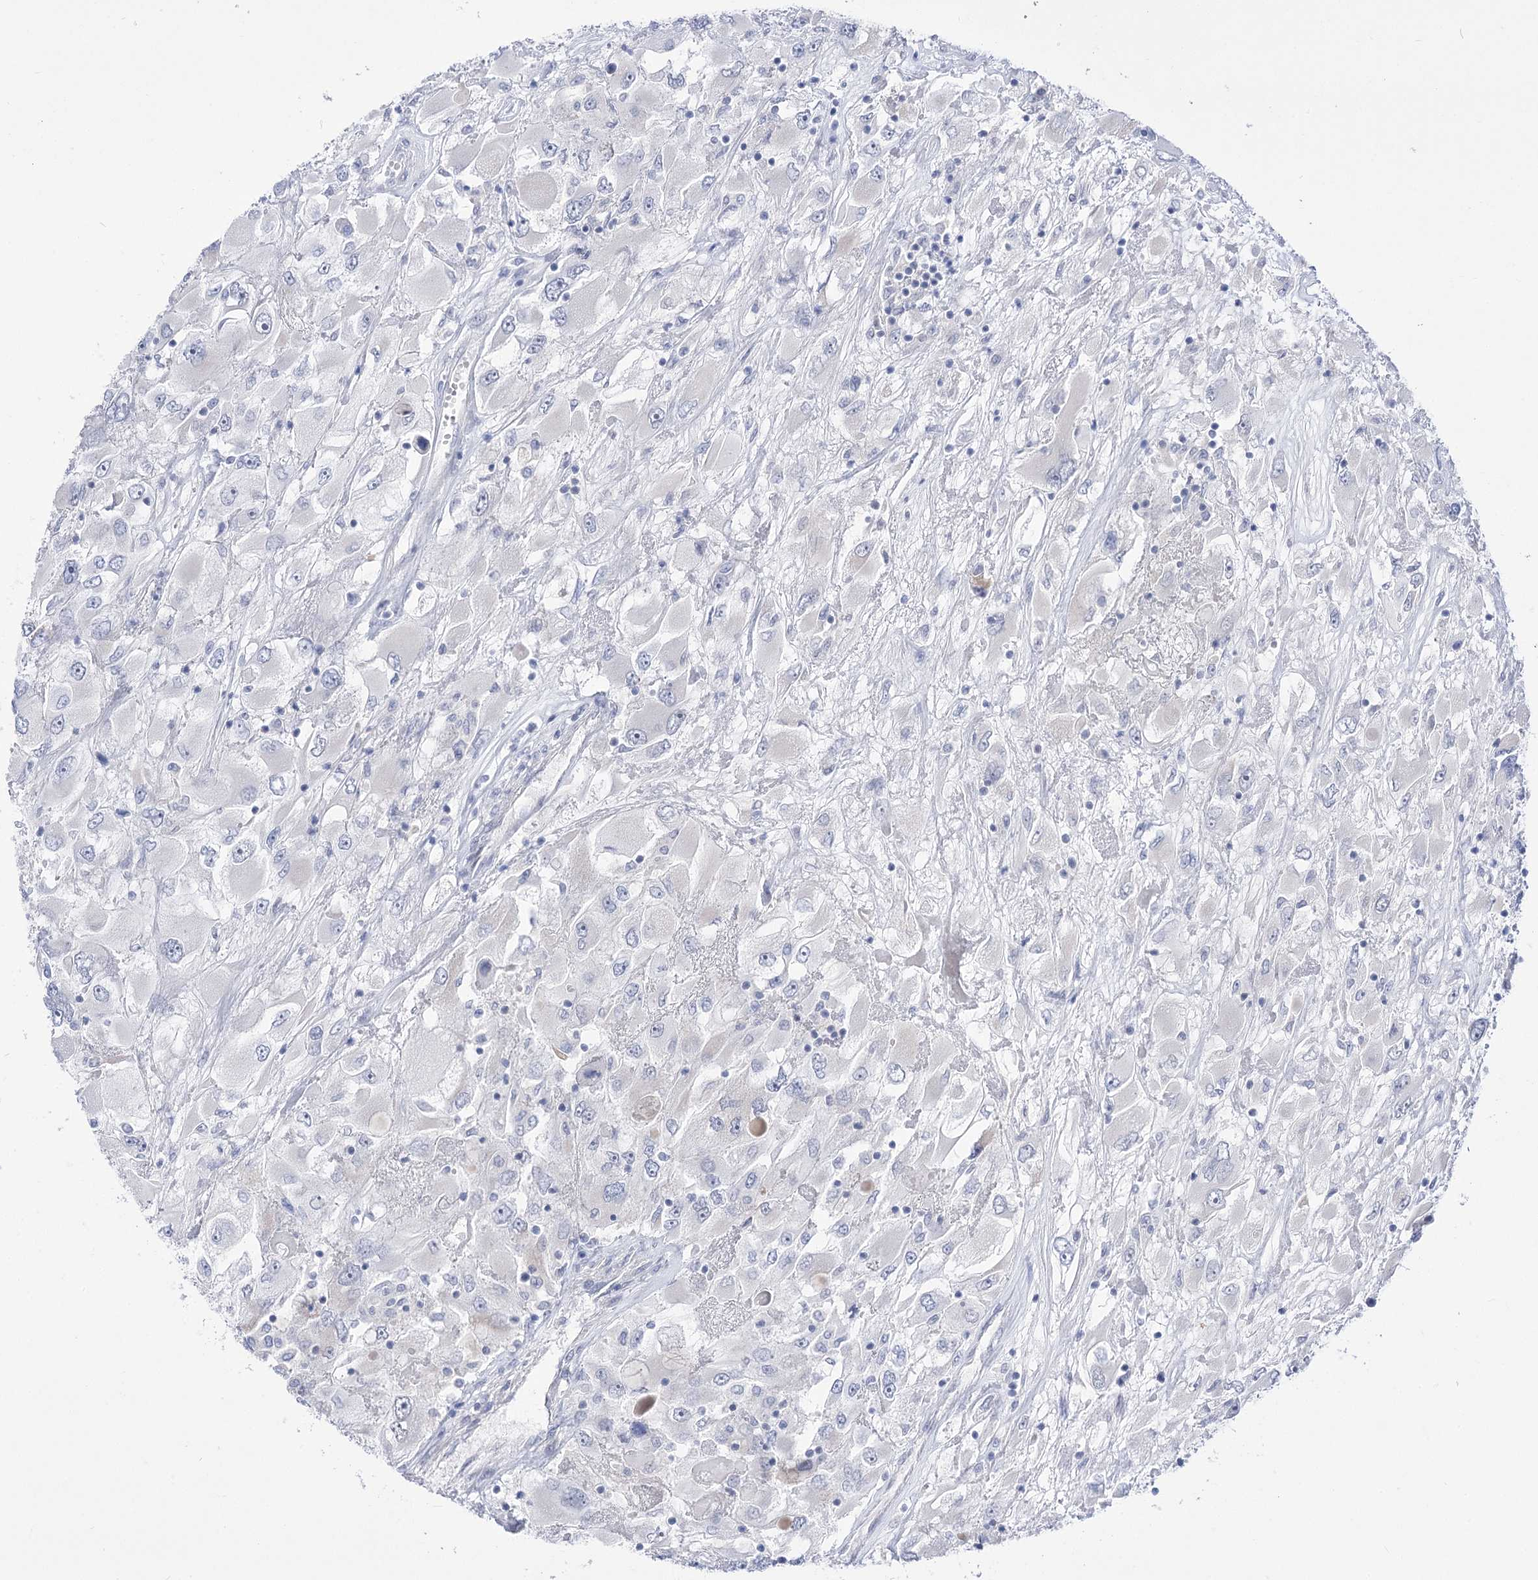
{"staining": {"intensity": "negative", "quantity": "none", "location": "none"}, "tissue": "renal cancer", "cell_type": "Tumor cells", "image_type": "cancer", "snomed": [{"axis": "morphology", "description": "Adenocarcinoma, NOS"}, {"axis": "topography", "description": "Kidney"}], "caption": "This is an IHC image of human adenocarcinoma (renal). There is no staining in tumor cells.", "gene": "HELT", "patient": {"sex": "female", "age": 52}}